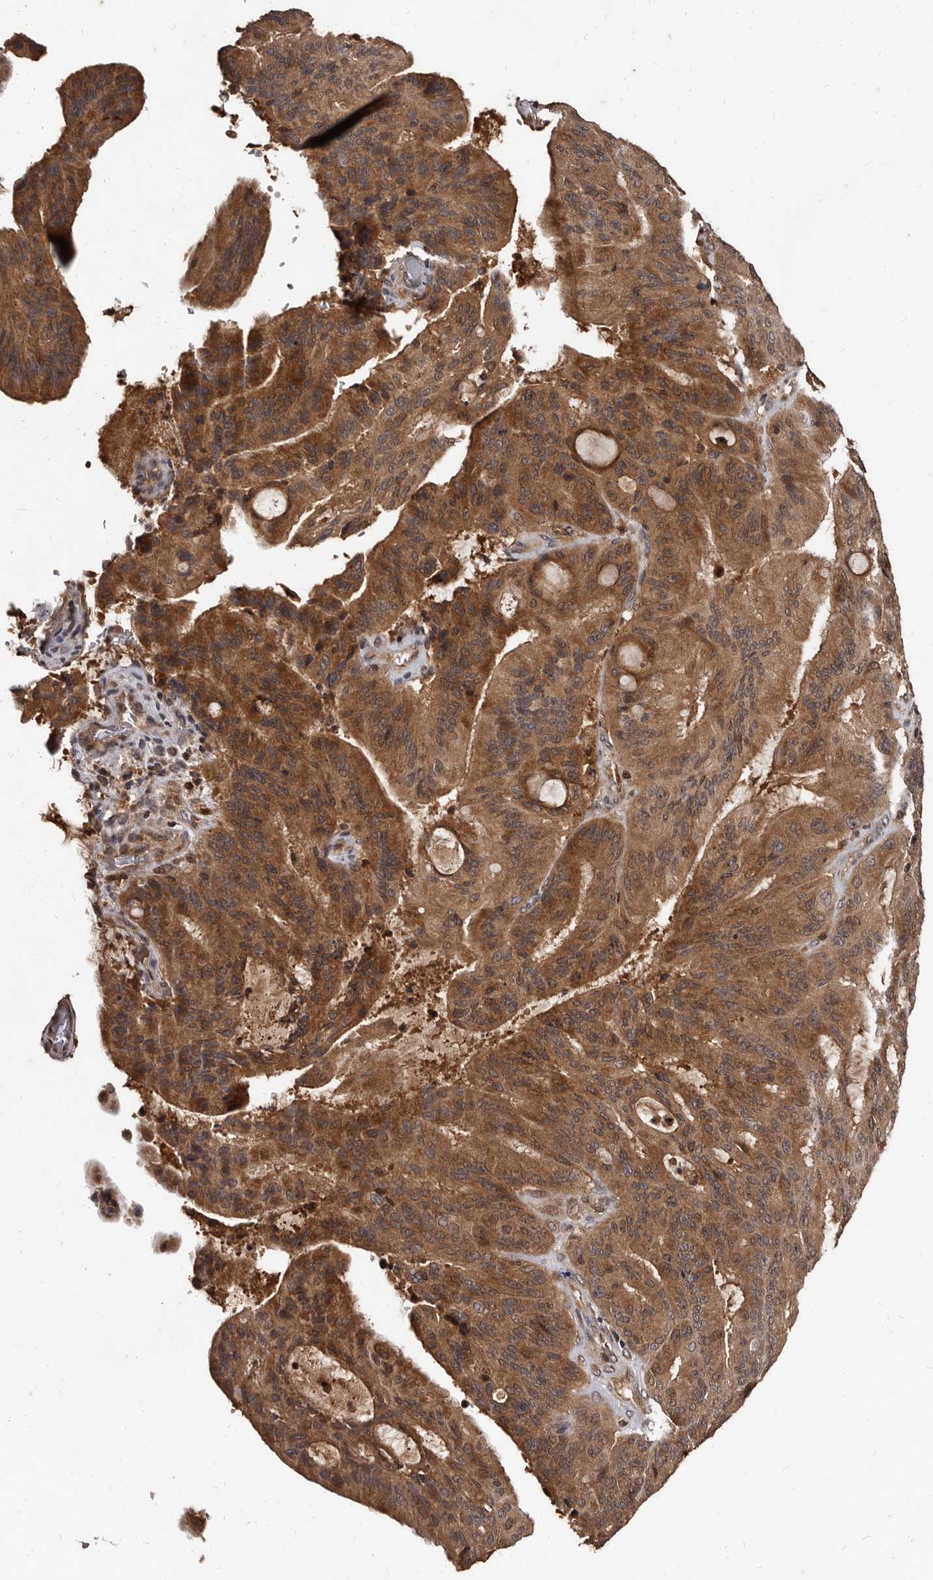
{"staining": {"intensity": "moderate", "quantity": ">75%", "location": "cytoplasmic/membranous"}, "tissue": "liver cancer", "cell_type": "Tumor cells", "image_type": "cancer", "snomed": [{"axis": "morphology", "description": "Normal tissue, NOS"}, {"axis": "morphology", "description": "Cholangiocarcinoma"}, {"axis": "topography", "description": "Liver"}, {"axis": "topography", "description": "Peripheral nerve tissue"}], "caption": "An immunohistochemistry photomicrograph of neoplastic tissue is shown. Protein staining in brown labels moderate cytoplasmic/membranous positivity in cholangiocarcinoma (liver) within tumor cells.", "gene": "PMVK", "patient": {"sex": "female", "age": 73}}